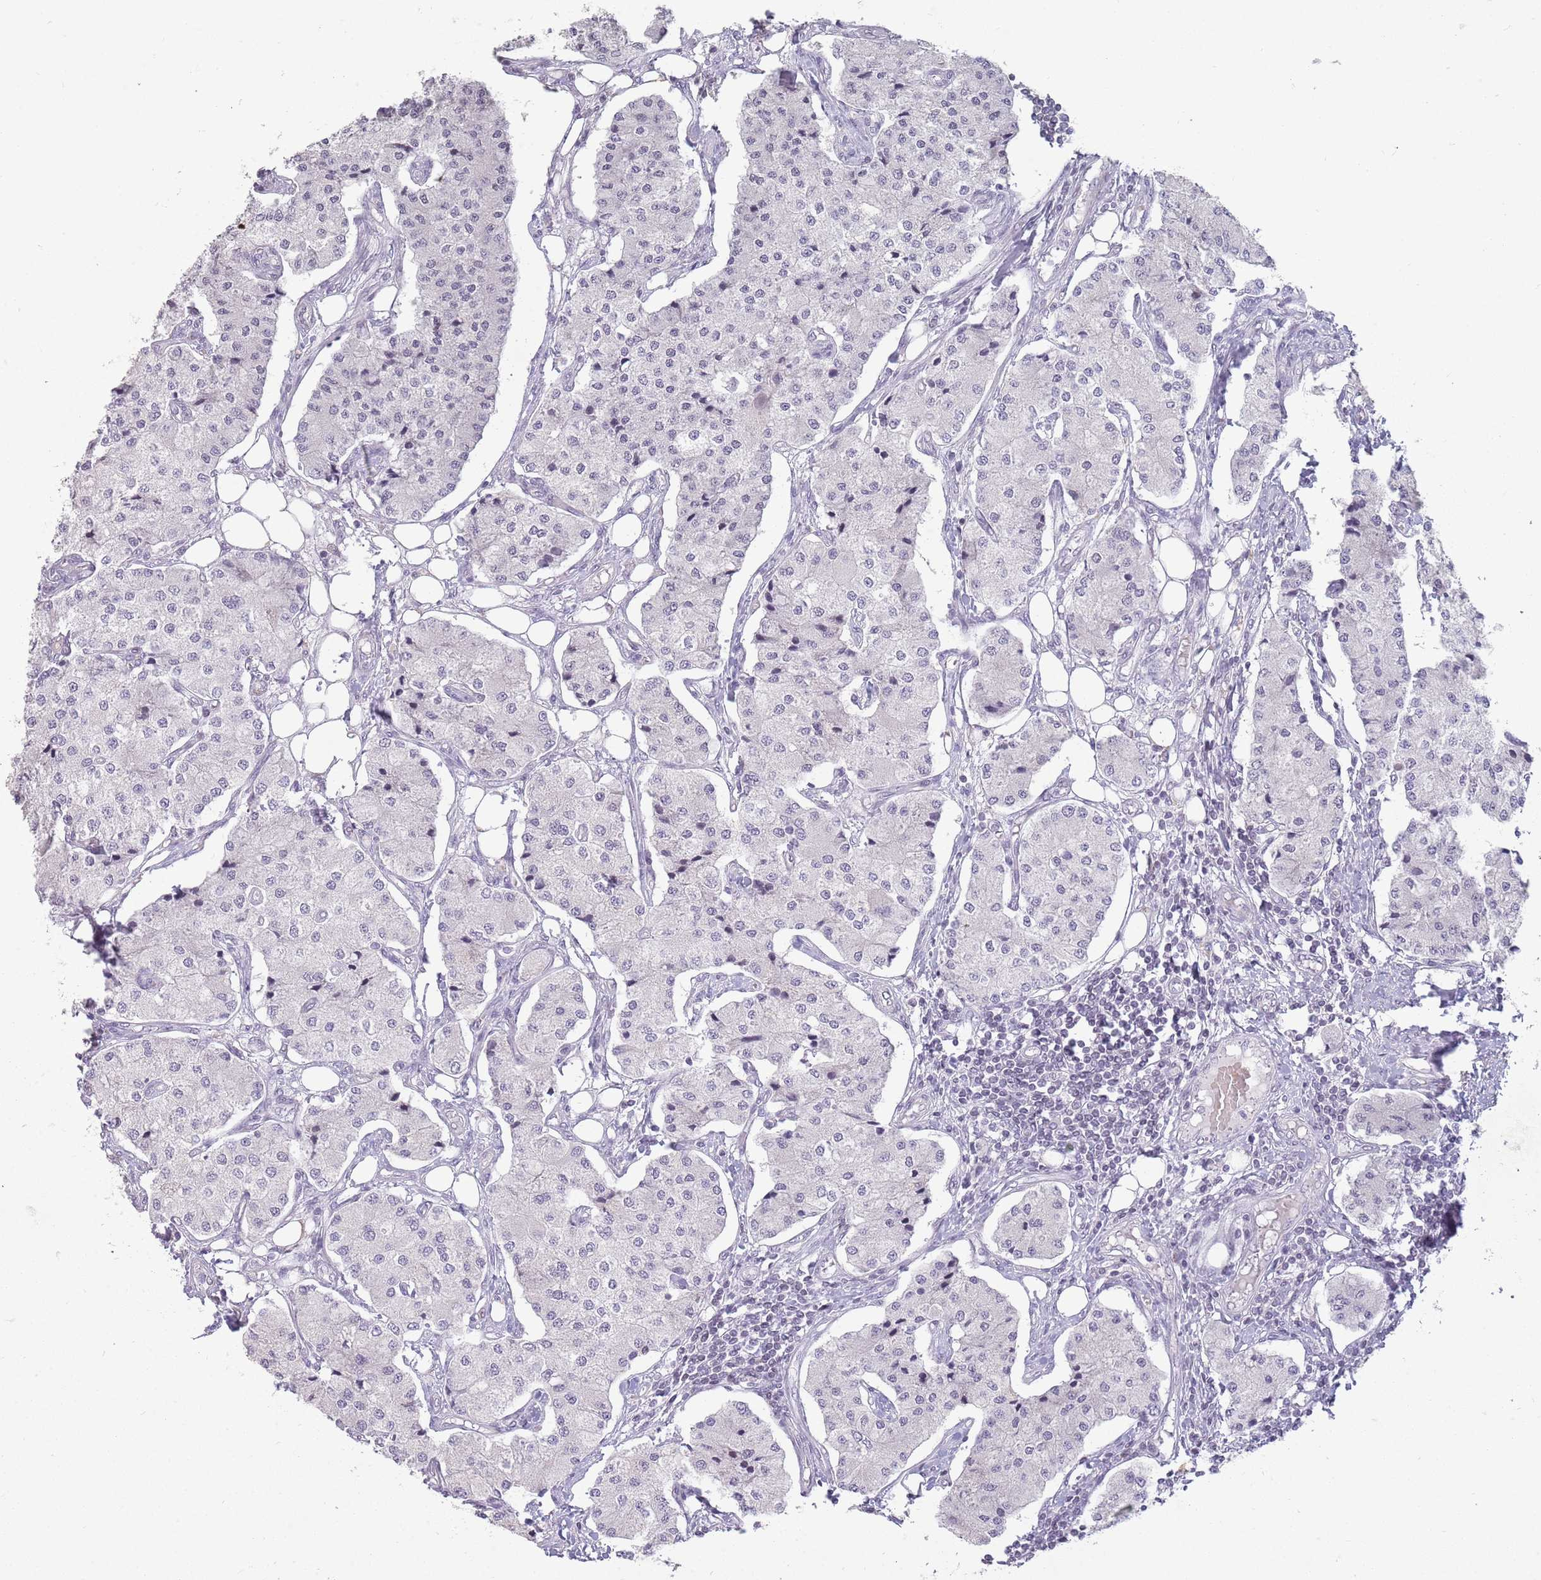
{"staining": {"intensity": "negative", "quantity": "none", "location": "none"}, "tissue": "carcinoid", "cell_type": "Tumor cells", "image_type": "cancer", "snomed": [{"axis": "morphology", "description": "Carcinoid, malignant, NOS"}, {"axis": "topography", "description": "Colon"}], "caption": "Malignant carcinoid was stained to show a protein in brown. There is no significant expression in tumor cells.", "gene": "ZNF574", "patient": {"sex": "female", "age": 52}}